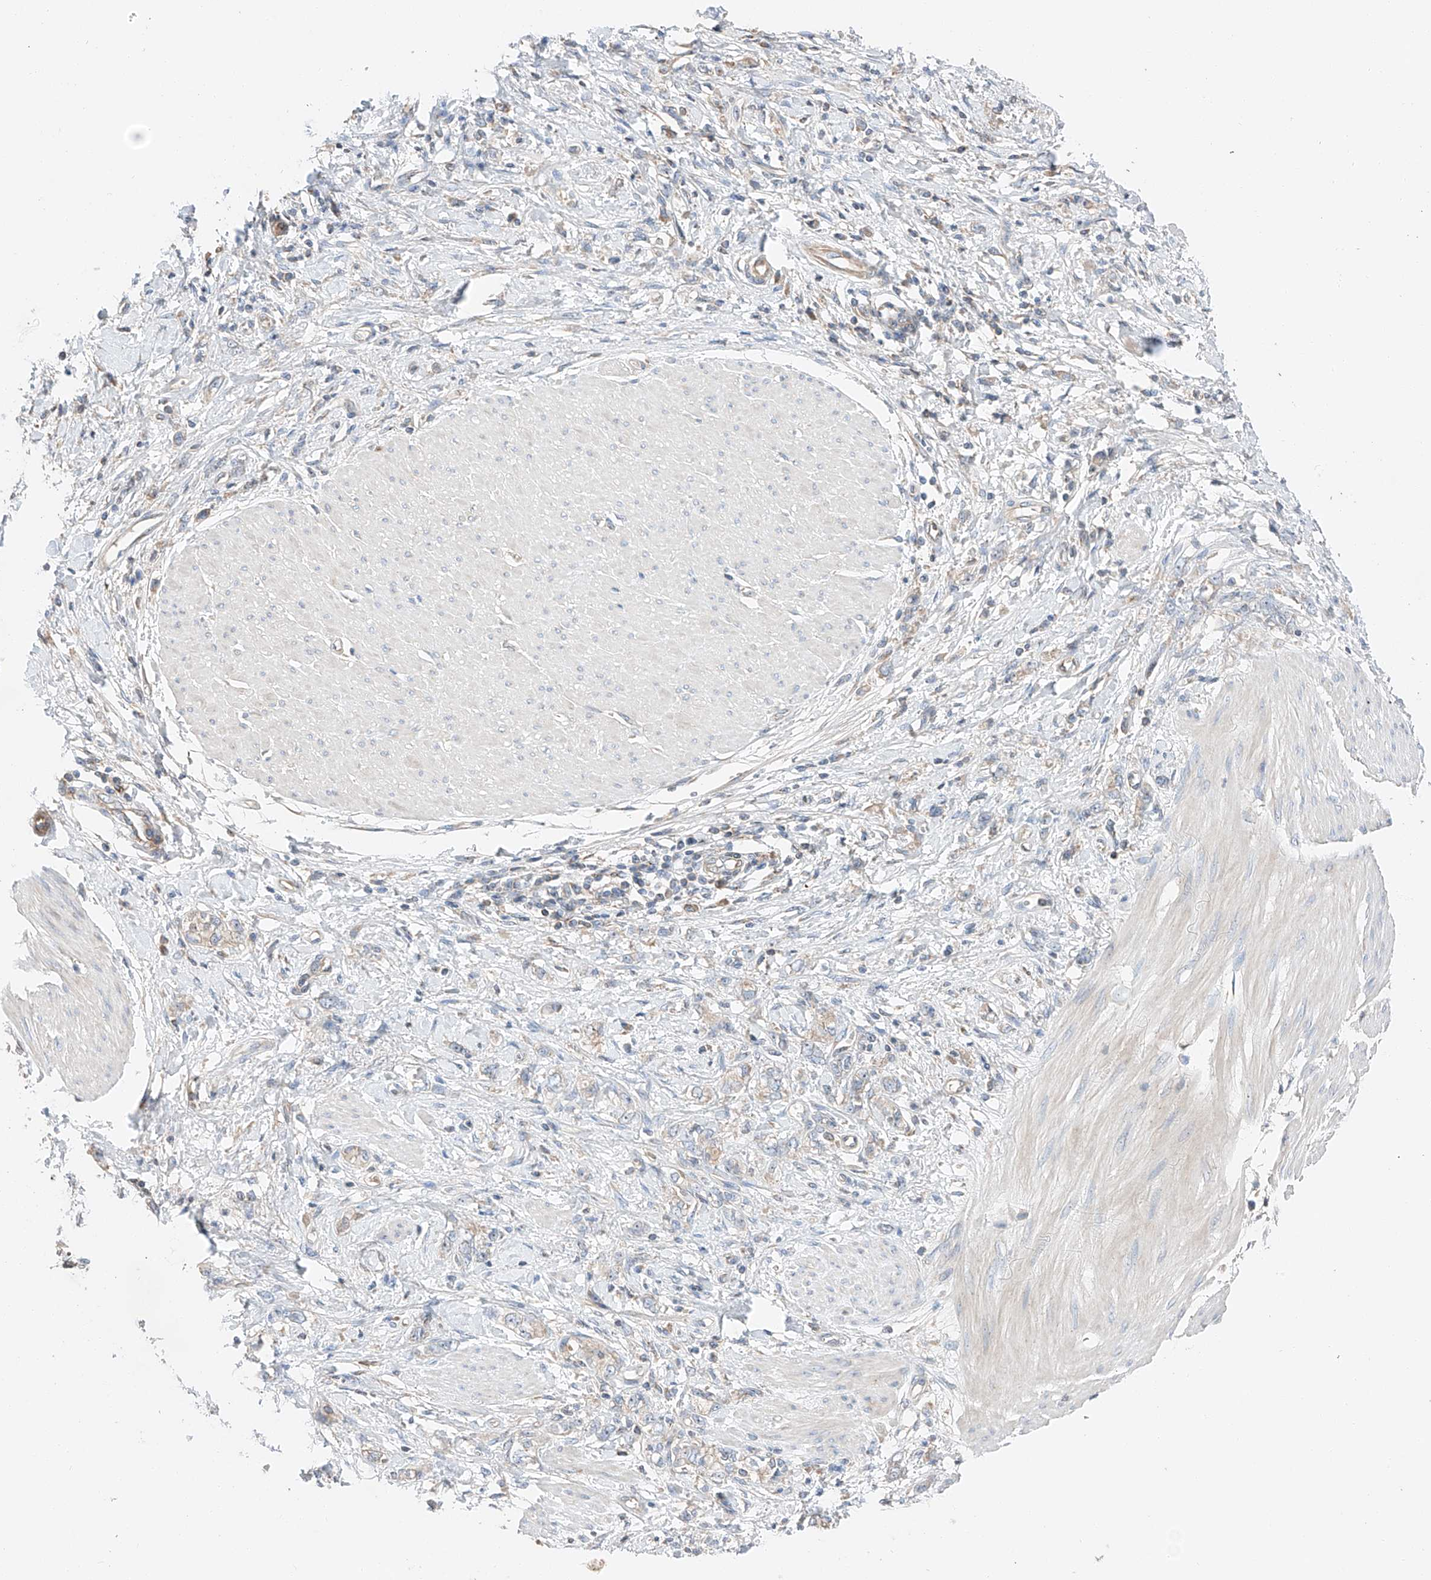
{"staining": {"intensity": "negative", "quantity": "none", "location": "none"}, "tissue": "stomach cancer", "cell_type": "Tumor cells", "image_type": "cancer", "snomed": [{"axis": "morphology", "description": "Adenocarcinoma, NOS"}, {"axis": "topography", "description": "Stomach"}], "caption": "Tumor cells are negative for protein expression in human adenocarcinoma (stomach).", "gene": "RUSC1", "patient": {"sex": "female", "age": 76}}